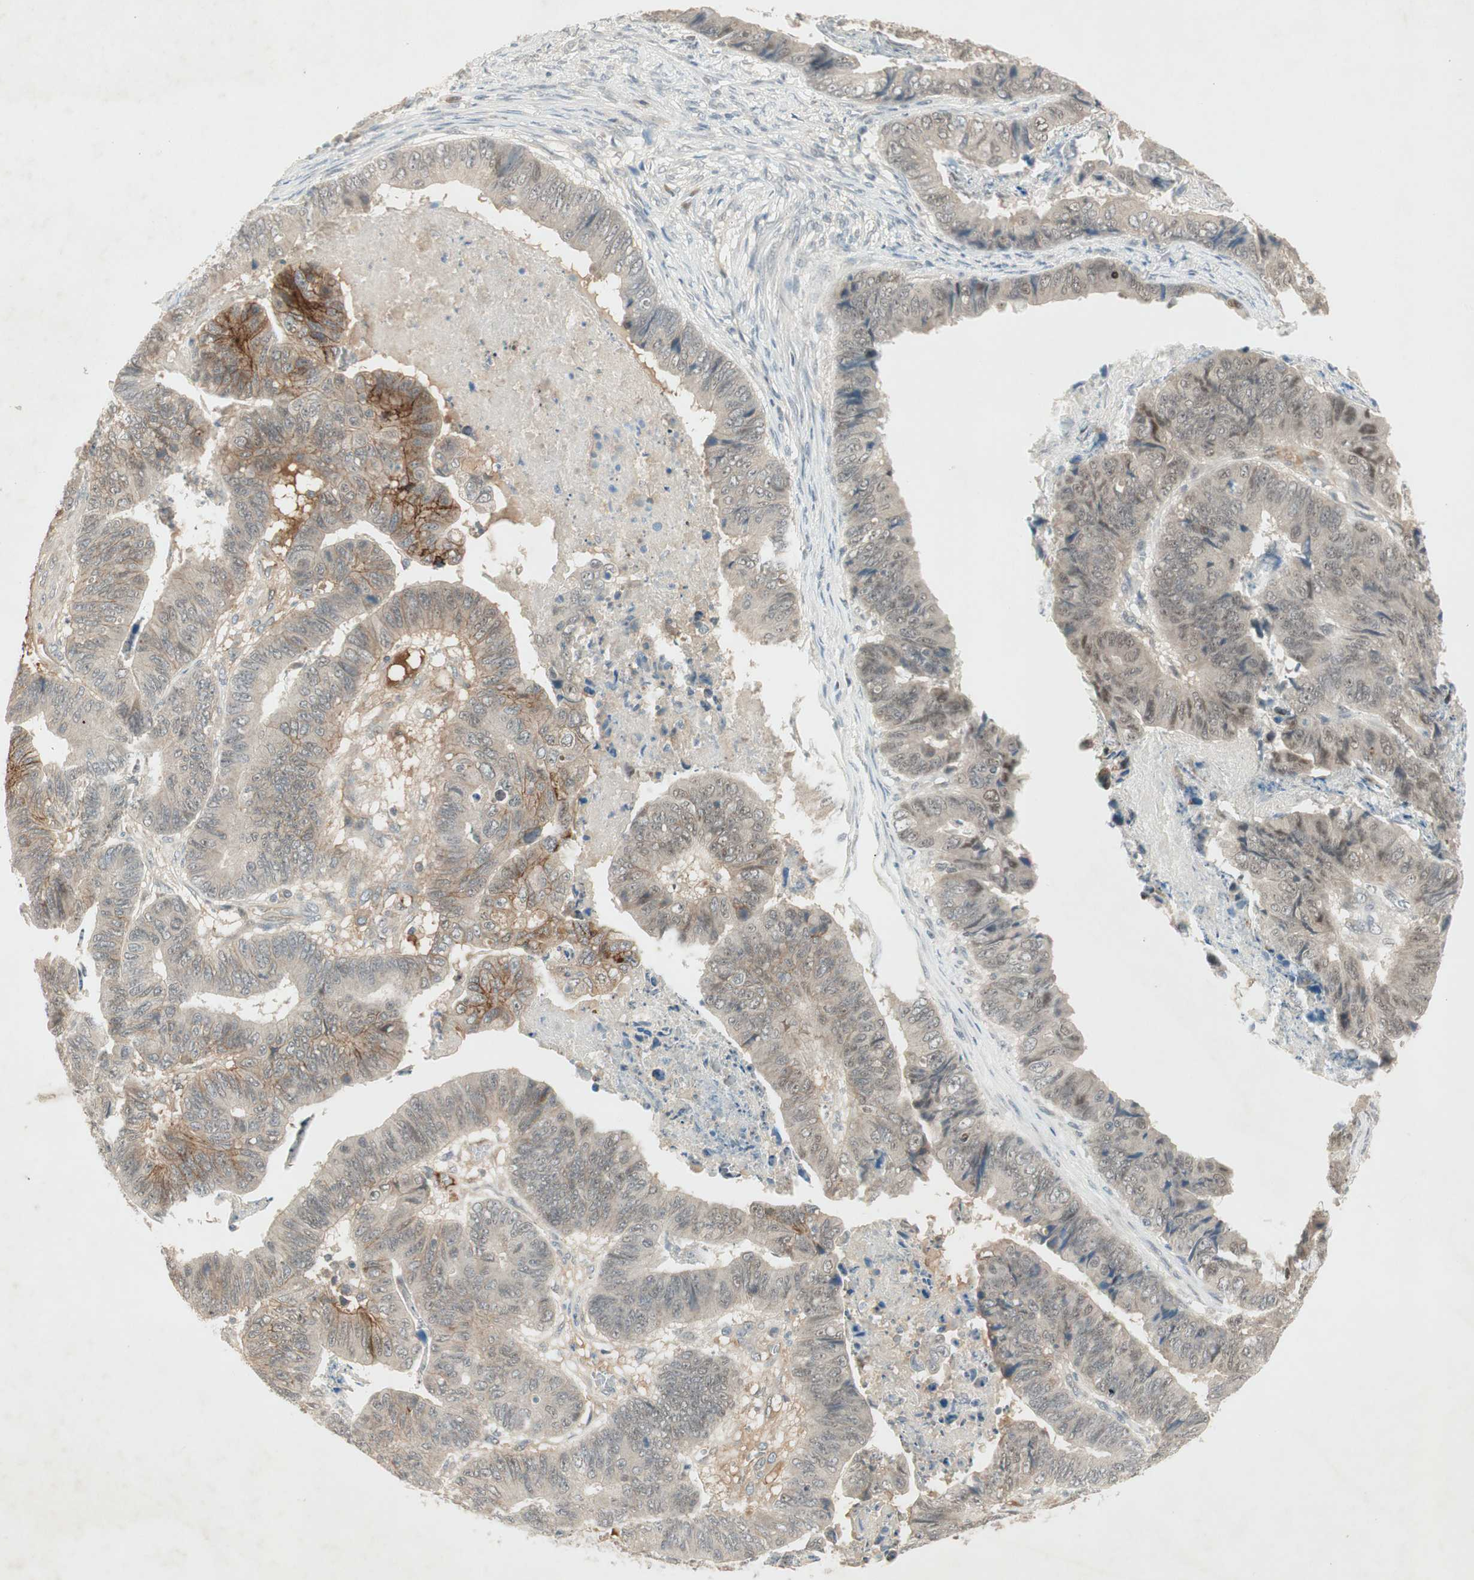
{"staining": {"intensity": "moderate", "quantity": "25%-75%", "location": "cytoplasmic/membranous,nuclear"}, "tissue": "stomach cancer", "cell_type": "Tumor cells", "image_type": "cancer", "snomed": [{"axis": "morphology", "description": "Adenocarcinoma, NOS"}, {"axis": "topography", "description": "Stomach, lower"}], "caption": "Tumor cells reveal moderate cytoplasmic/membranous and nuclear staining in approximately 25%-75% of cells in stomach cancer (adenocarcinoma).", "gene": "RNGTT", "patient": {"sex": "male", "age": 77}}